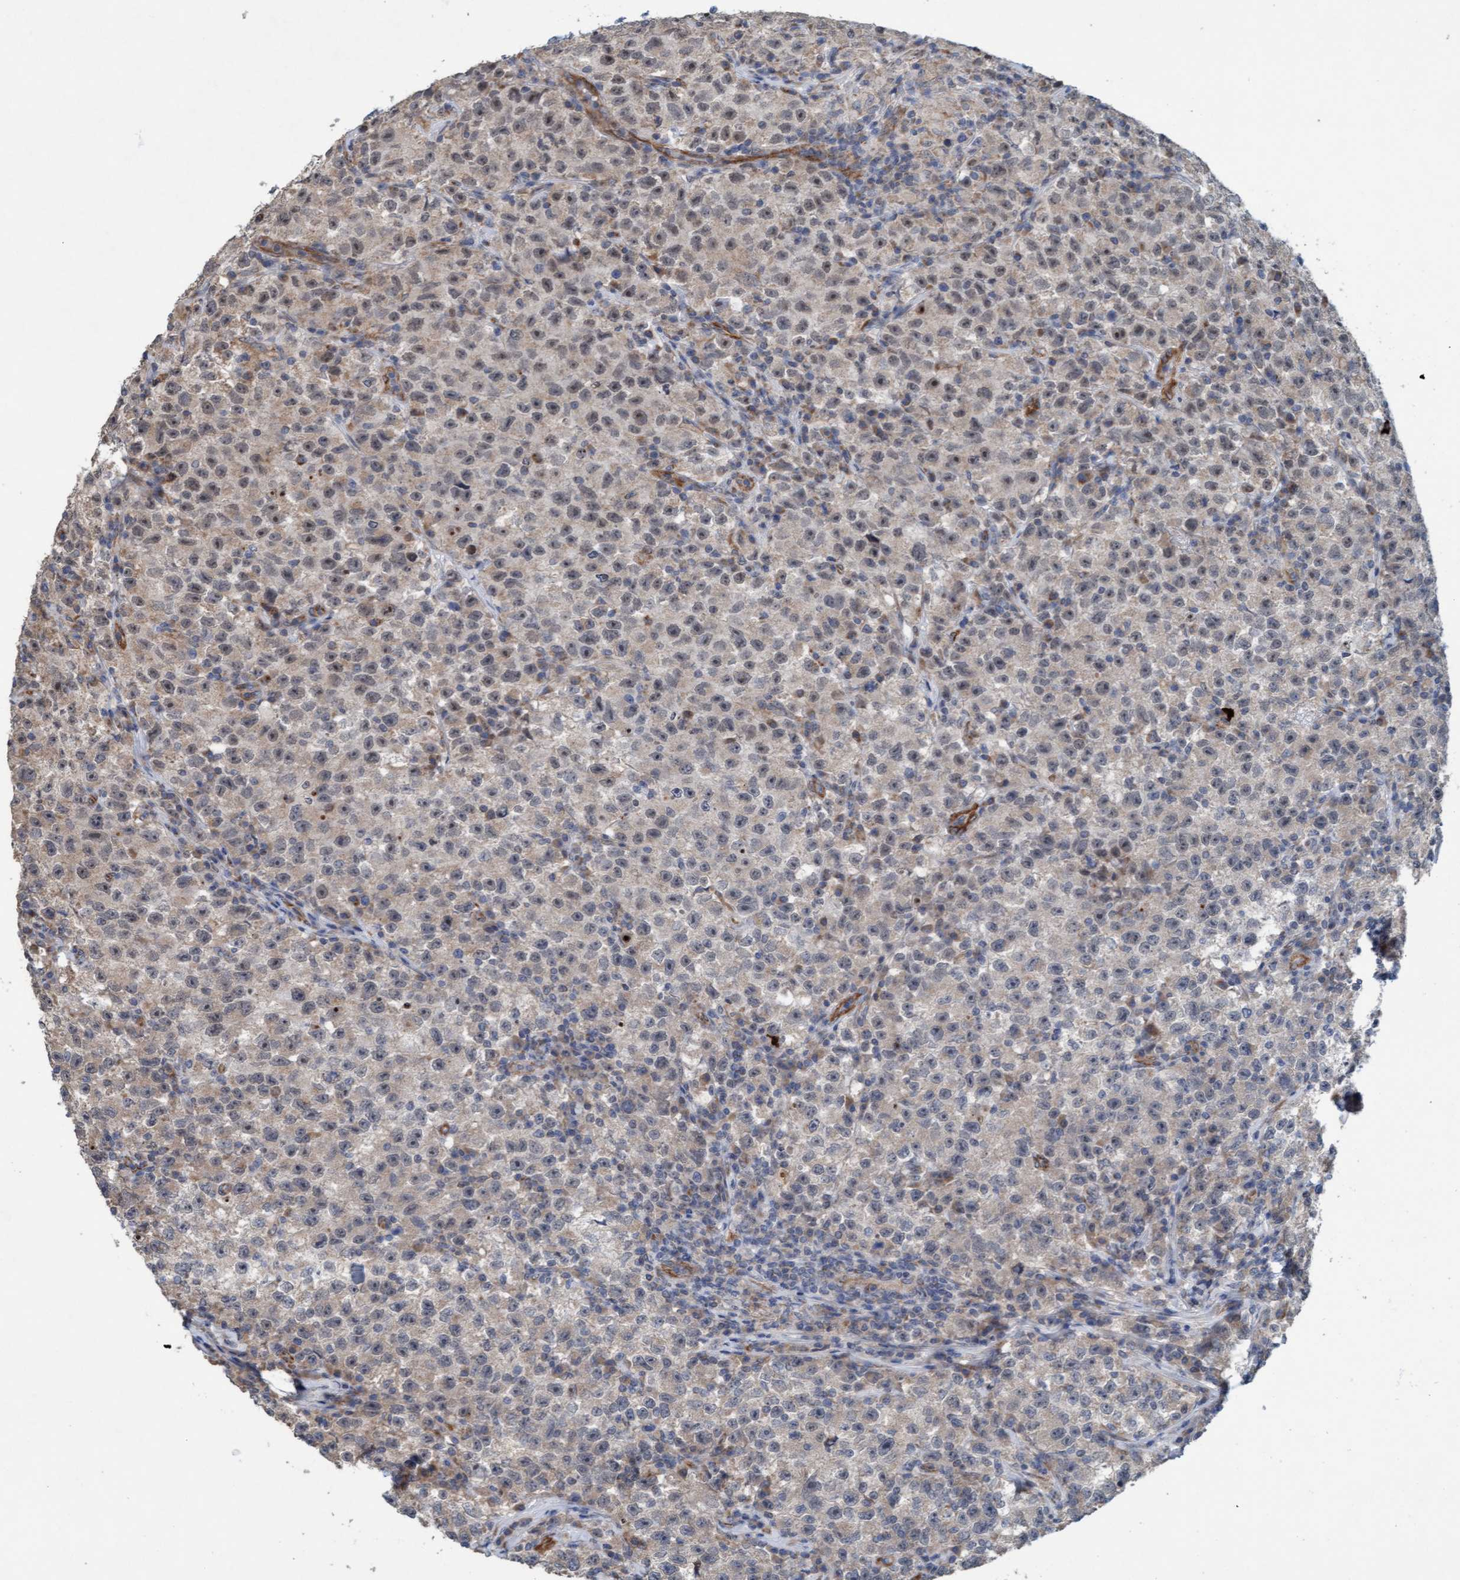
{"staining": {"intensity": "moderate", "quantity": "25%-75%", "location": "nuclear"}, "tissue": "testis cancer", "cell_type": "Tumor cells", "image_type": "cancer", "snomed": [{"axis": "morphology", "description": "Seminoma, NOS"}, {"axis": "topography", "description": "Testis"}], "caption": "A medium amount of moderate nuclear staining is appreciated in approximately 25%-75% of tumor cells in testis cancer (seminoma) tissue.", "gene": "ZNF566", "patient": {"sex": "male", "age": 22}}